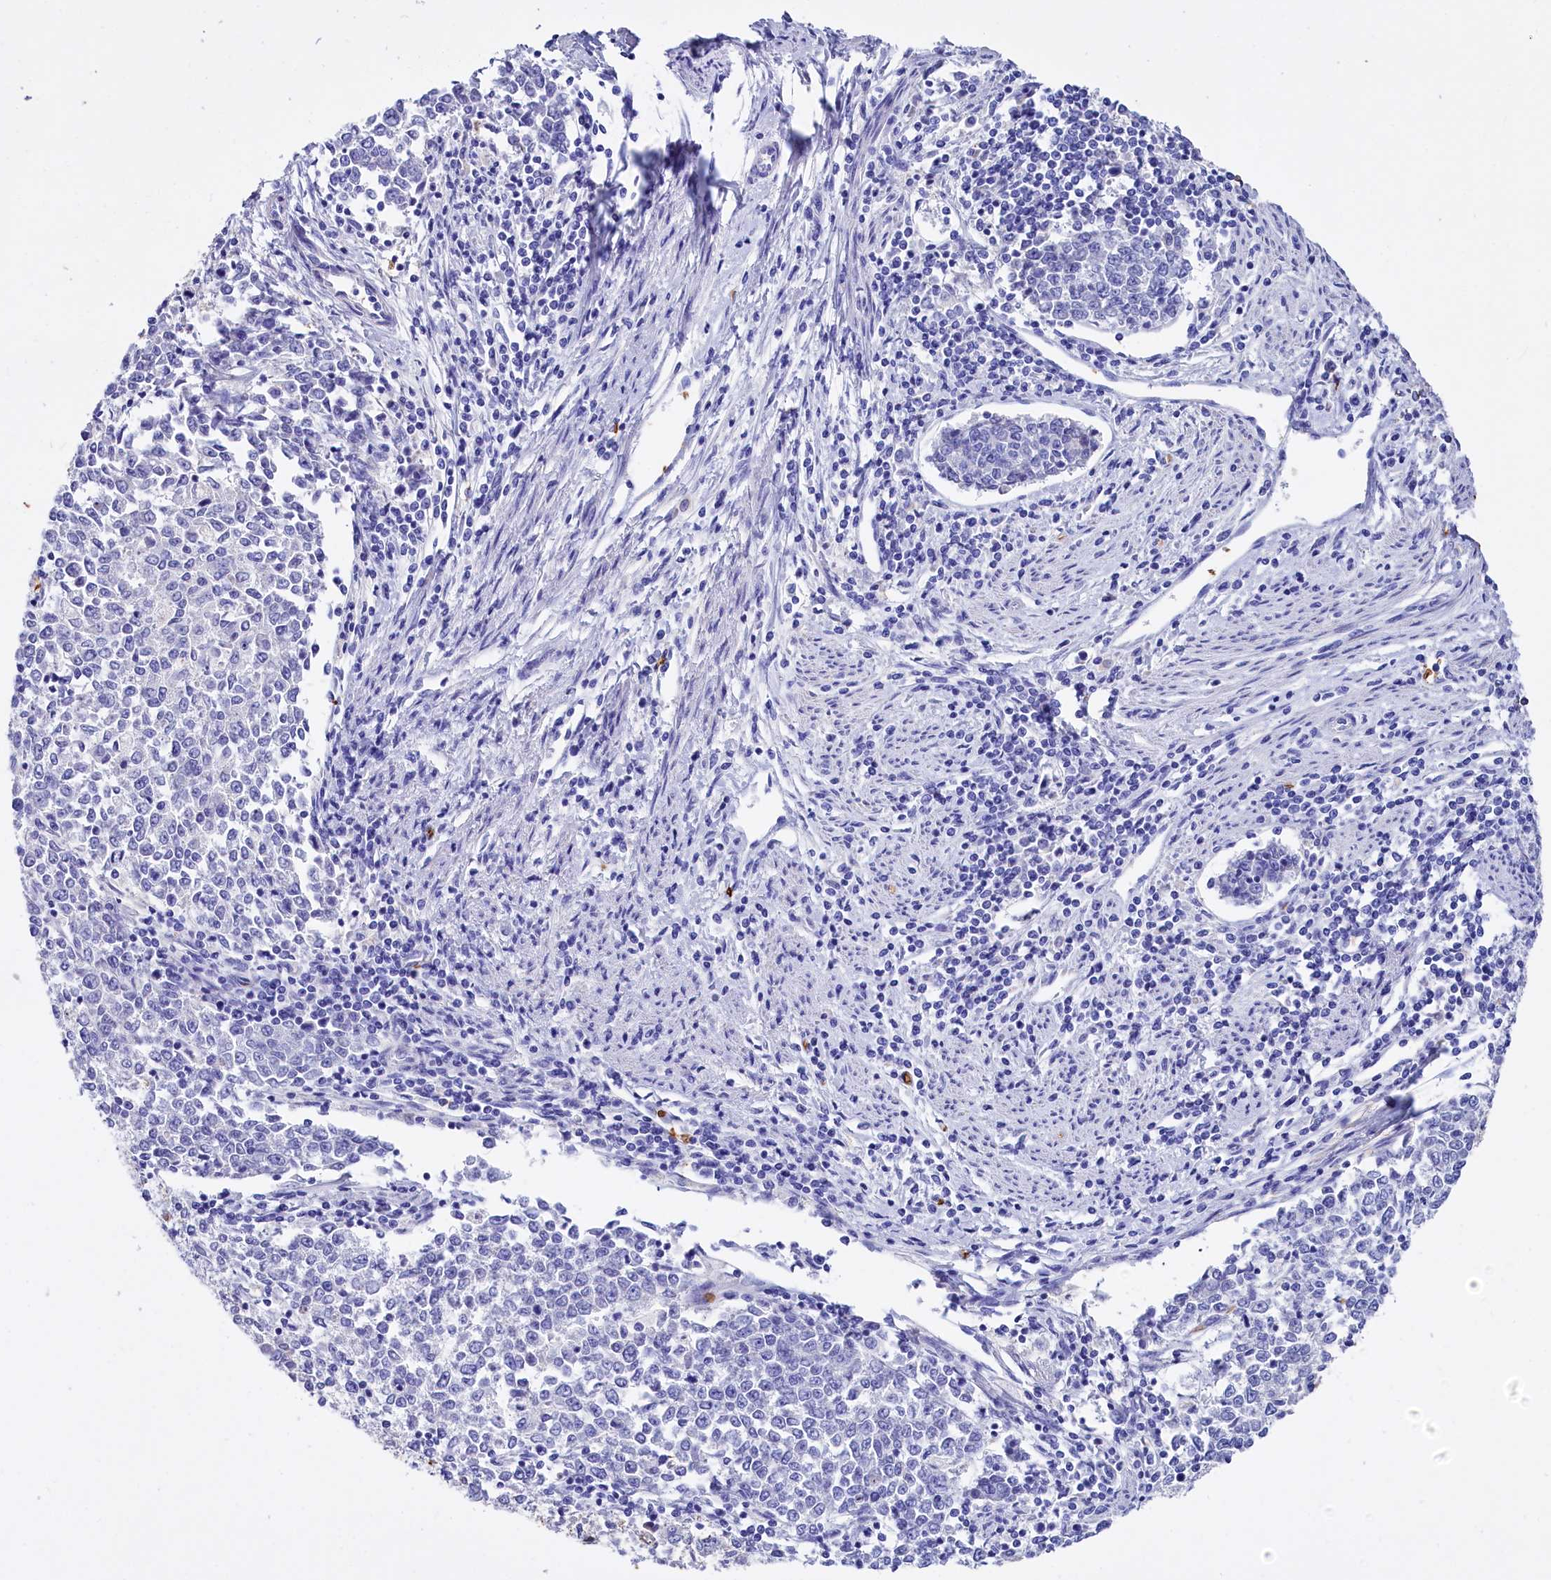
{"staining": {"intensity": "negative", "quantity": "none", "location": "none"}, "tissue": "endometrial cancer", "cell_type": "Tumor cells", "image_type": "cancer", "snomed": [{"axis": "morphology", "description": "Adenocarcinoma, NOS"}, {"axis": "topography", "description": "Endometrium"}], "caption": "This is an immunohistochemistry photomicrograph of endometrial adenocarcinoma. There is no positivity in tumor cells.", "gene": "RPUSD3", "patient": {"sex": "female", "age": 50}}